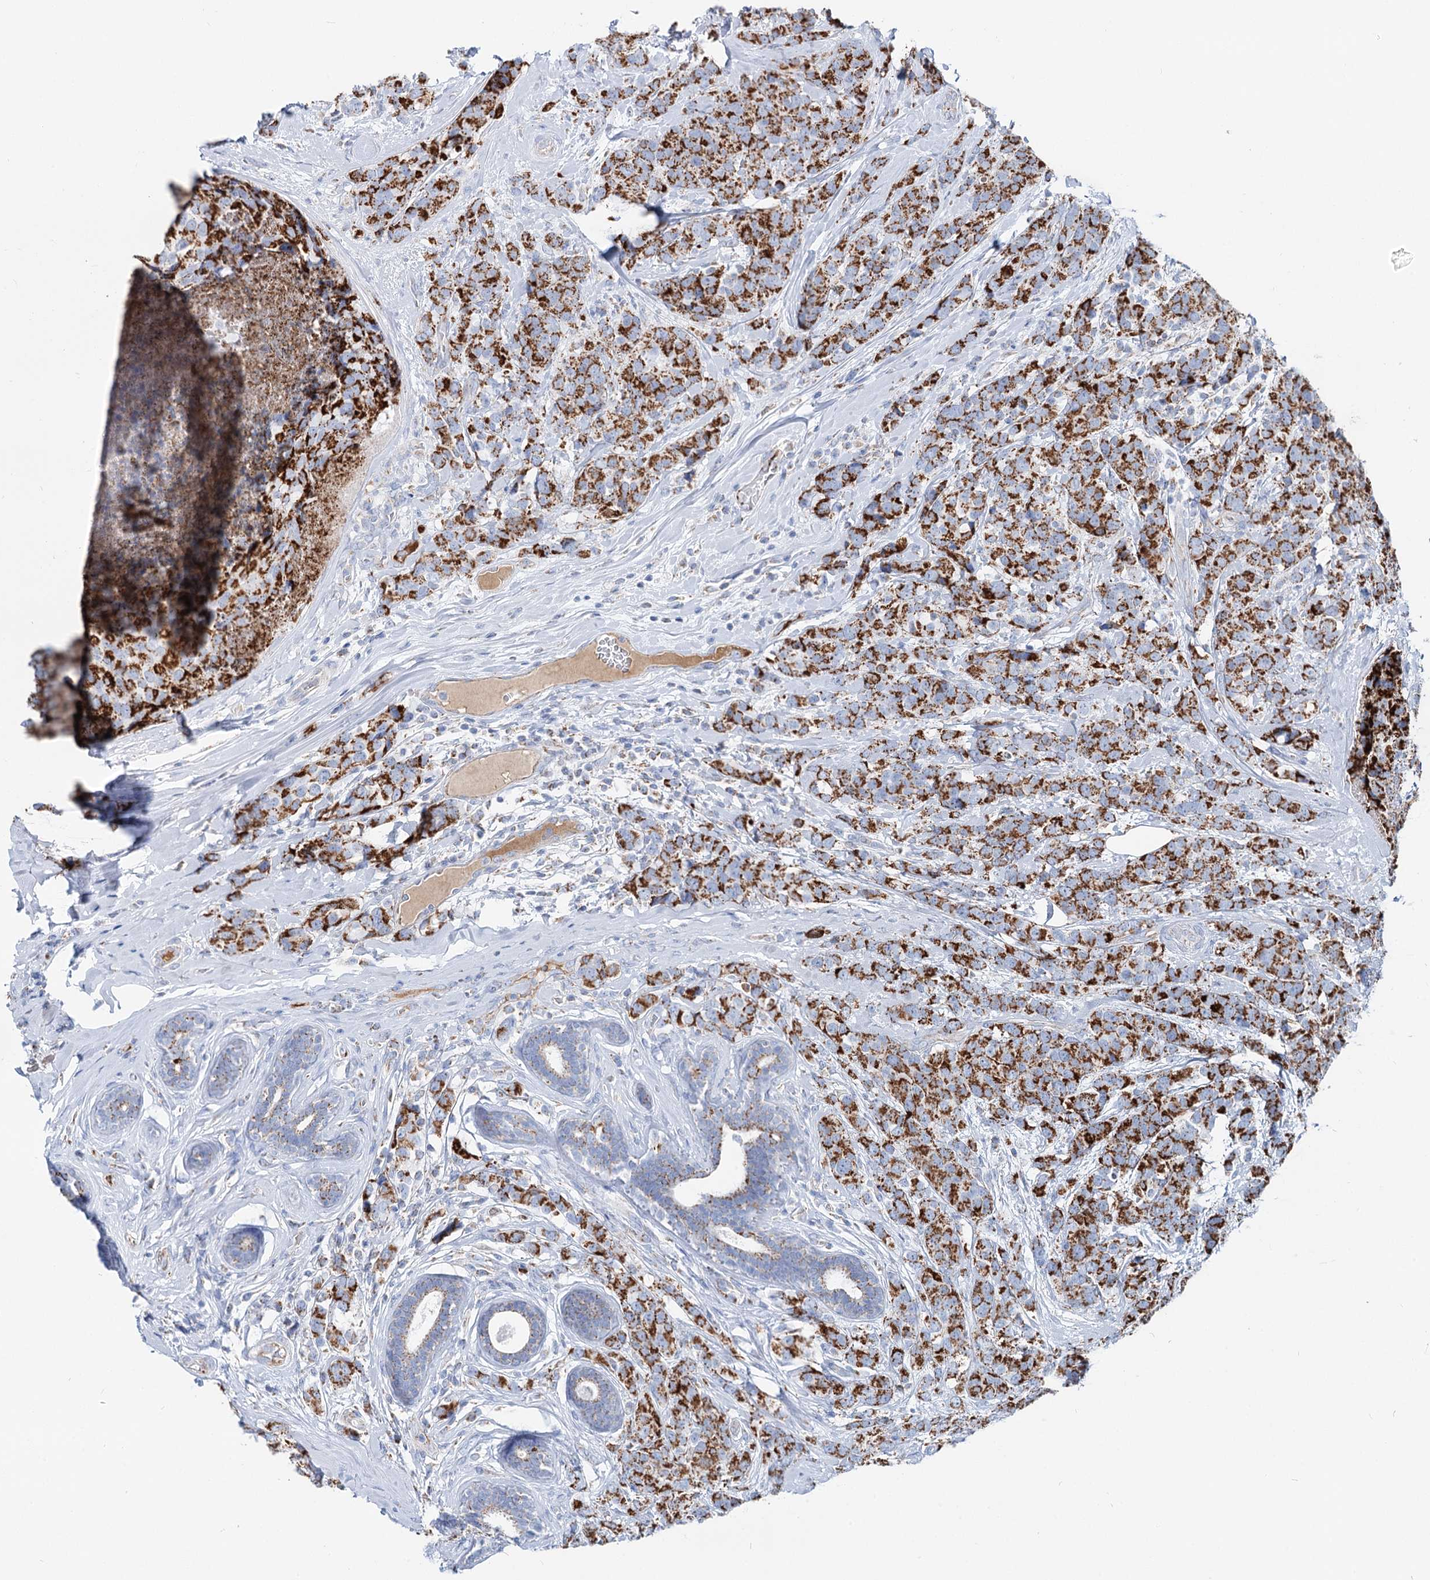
{"staining": {"intensity": "strong", "quantity": ">75%", "location": "cytoplasmic/membranous"}, "tissue": "breast cancer", "cell_type": "Tumor cells", "image_type": "cancer", "snomed": [{"axis": "morphology", "description": "Lobular carcinoma"}, {"axis": "topography", "description": "Breast"}], "caption": "Strong cytoplasmic/membranous protein expression is identified in about >75% of tumor cells in lobular carcinoma (breast).", "gene": "MCCC2", "patient": {"sex": "female", "age": 59}}